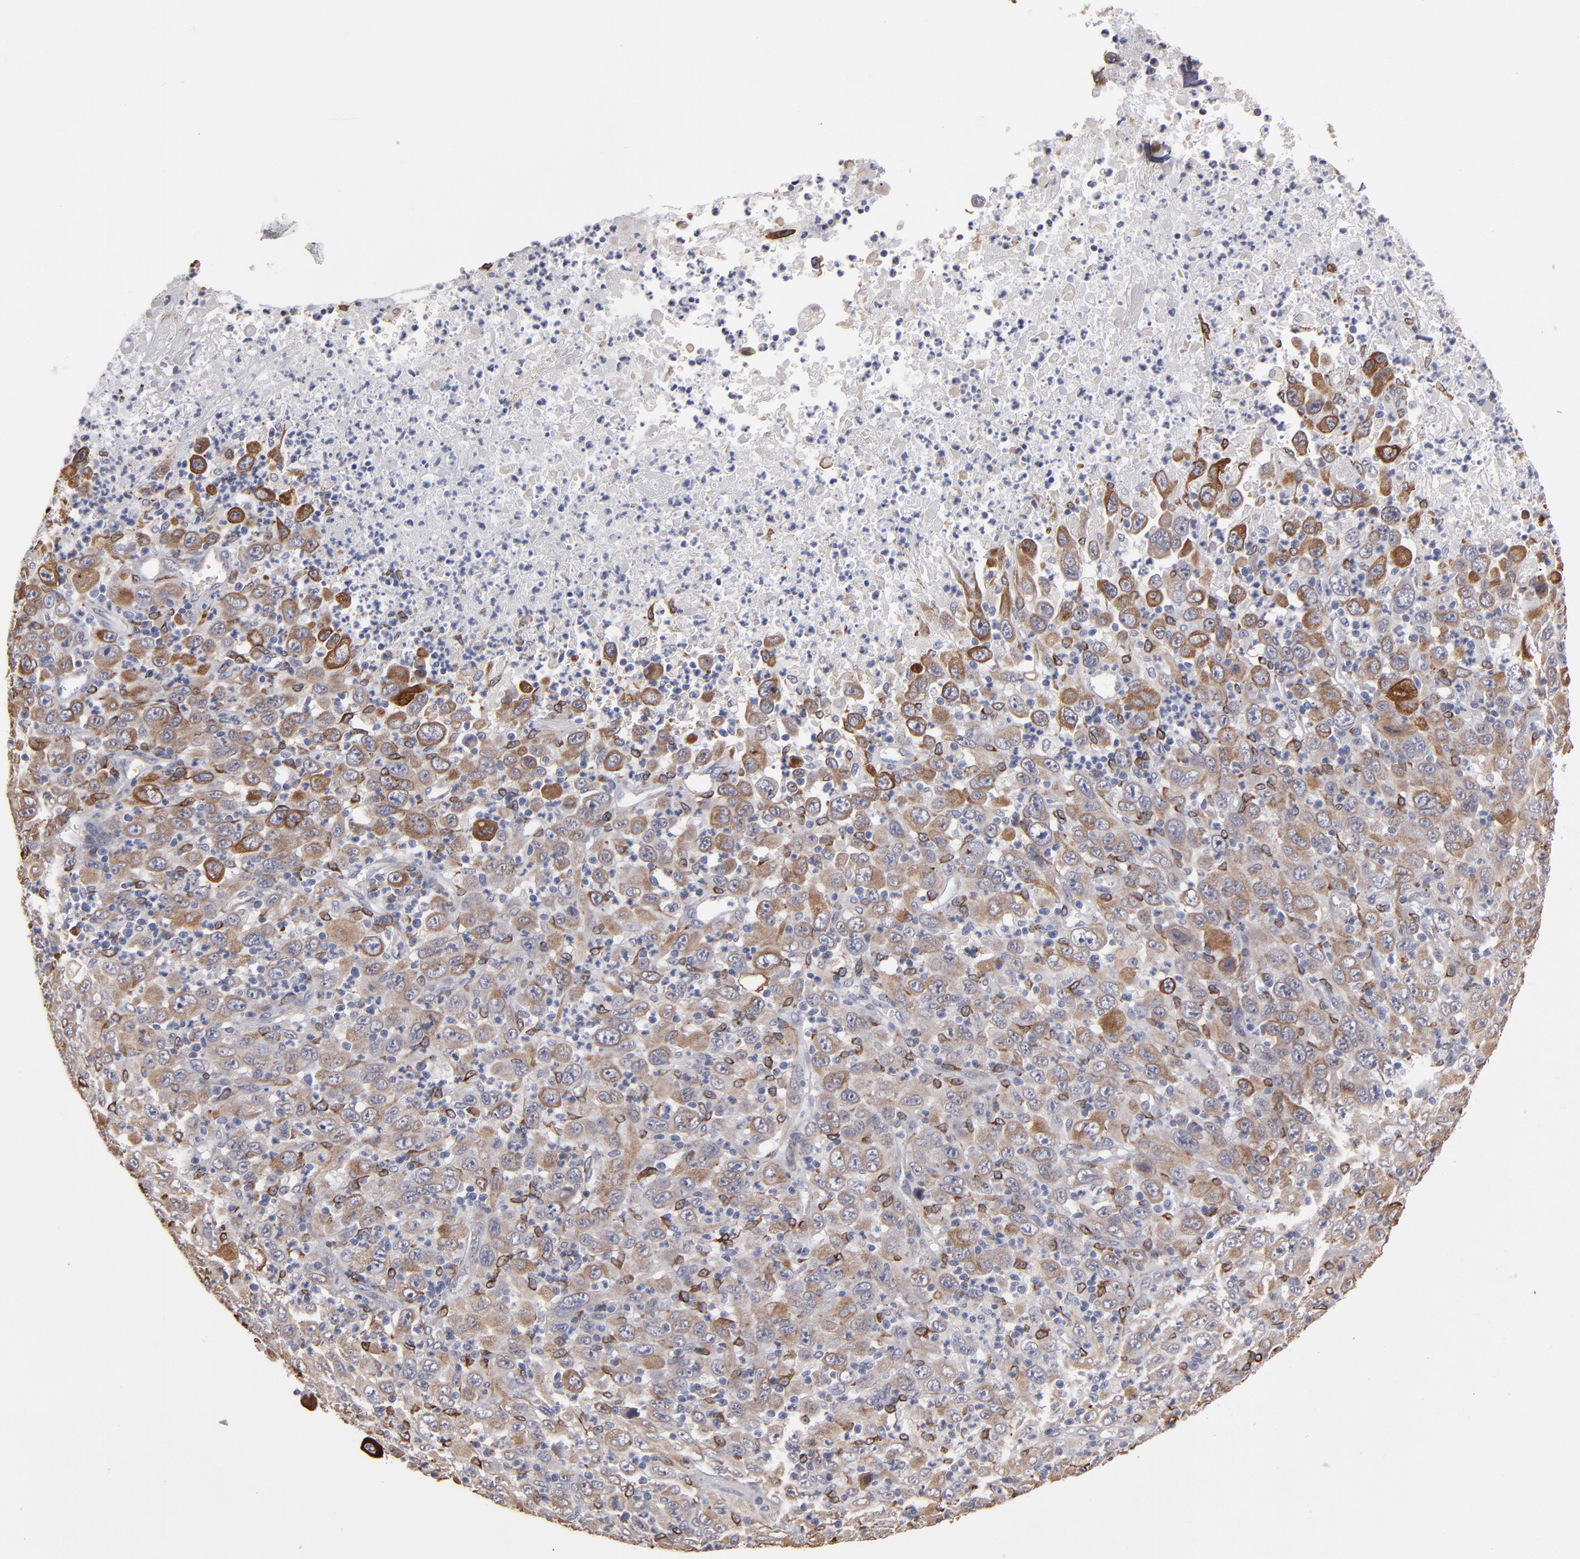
{"staining": {"intensity": "moderate", "quantity": "<25%", "location": "cytoplasmic/membranous"}, "tissue": "melanoma", "cell_type": "Tumor cells", "image_type": "cancer", "snomed": [{"axis": "morphology", "description": "Malignant melanoma, Metastatic site"}, {"axis": "topography", "description": "Skin"}], "caption": "Malignant melanoma (metastatic site) tissue shows moderate cytoplasmic/membranous staining in about <25% of tumor cells, visualized by immunohistochemistry. Immunohistochemistry stains the protein of interest in brown and the nuclei are stained blue.", "gene": "PGRMC1", "patient": {"sex": "female", "age": 56}}